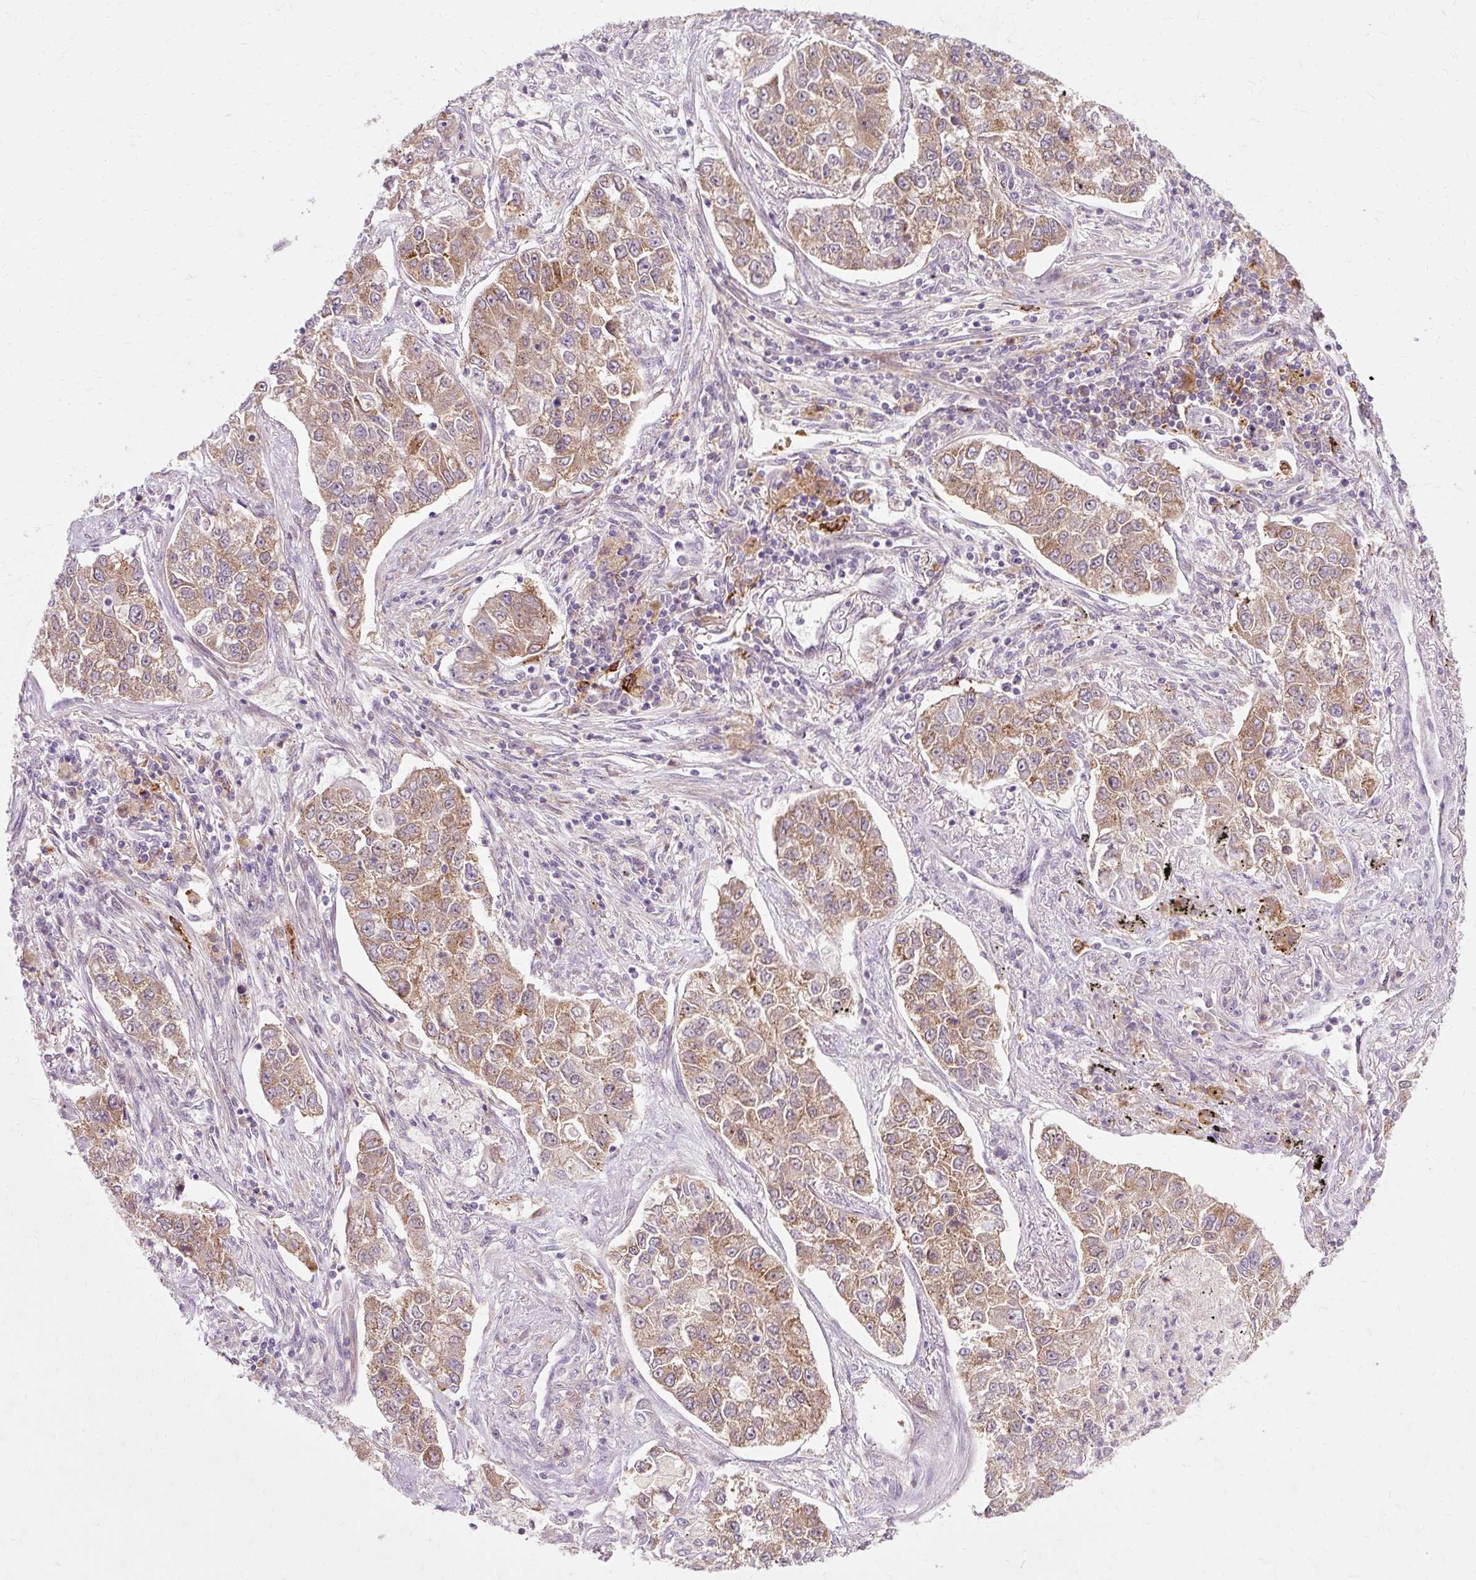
{"staining": {"intensity": "moderate", "quantity": ">75%", "location": "cytoplasmic/membranous"}, "tissue": "lung cancer", "cell_type": "Tumor cells", "image_type": "cancer", "snomed": [{"axis": "morphology", "description": "Adenocarcinoma, NOS"}, {"axis": "topography", "description": "Lung"}], "caption": "Moderate cytoplasmic/membranous staining for a protein is seen in about >75% of tumor cells of lung adenocarcinoma using IHC.", "gene": "GEMIN2", "patient": {"sex": "male", "age": 49}}